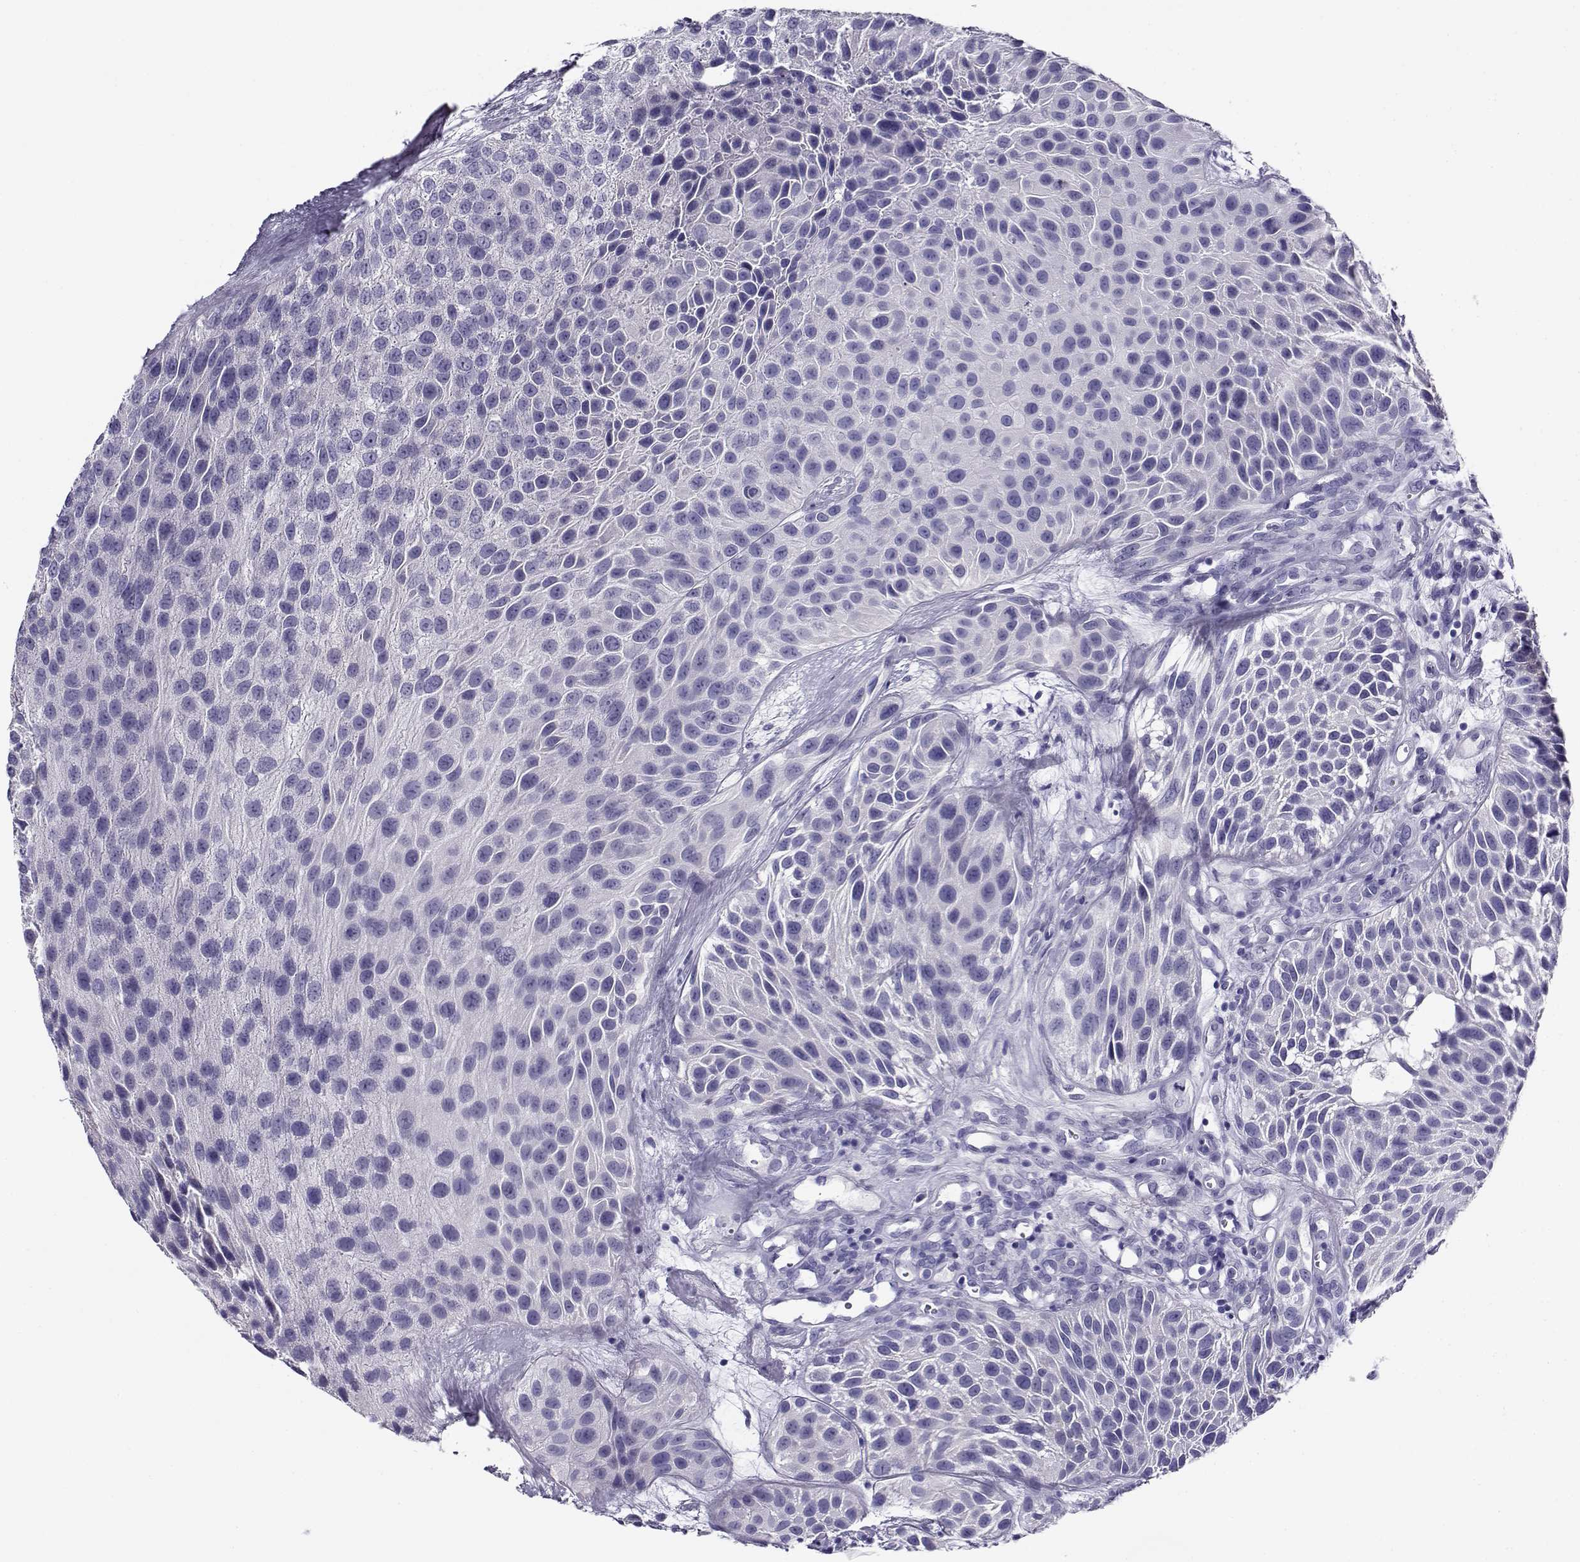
{"staining": {"intensity": "negative", "quantity": "none", "location": "none"}, "tissue": "urothelial cancer", "cell_type": "Tumor cells", "image_type": "cancer", "snomed": [{"axis": "morphology", "description": "Urothelial carcinoma, Low grade"}, {"axis": "topography", "description": "Urinary bladder"}], "caption": "An image of urothelial cancer stained for a protein shows no brown staining in tumor cells.", "gene": "CABS1", "patient": {"sex": "female", "age": 87}}